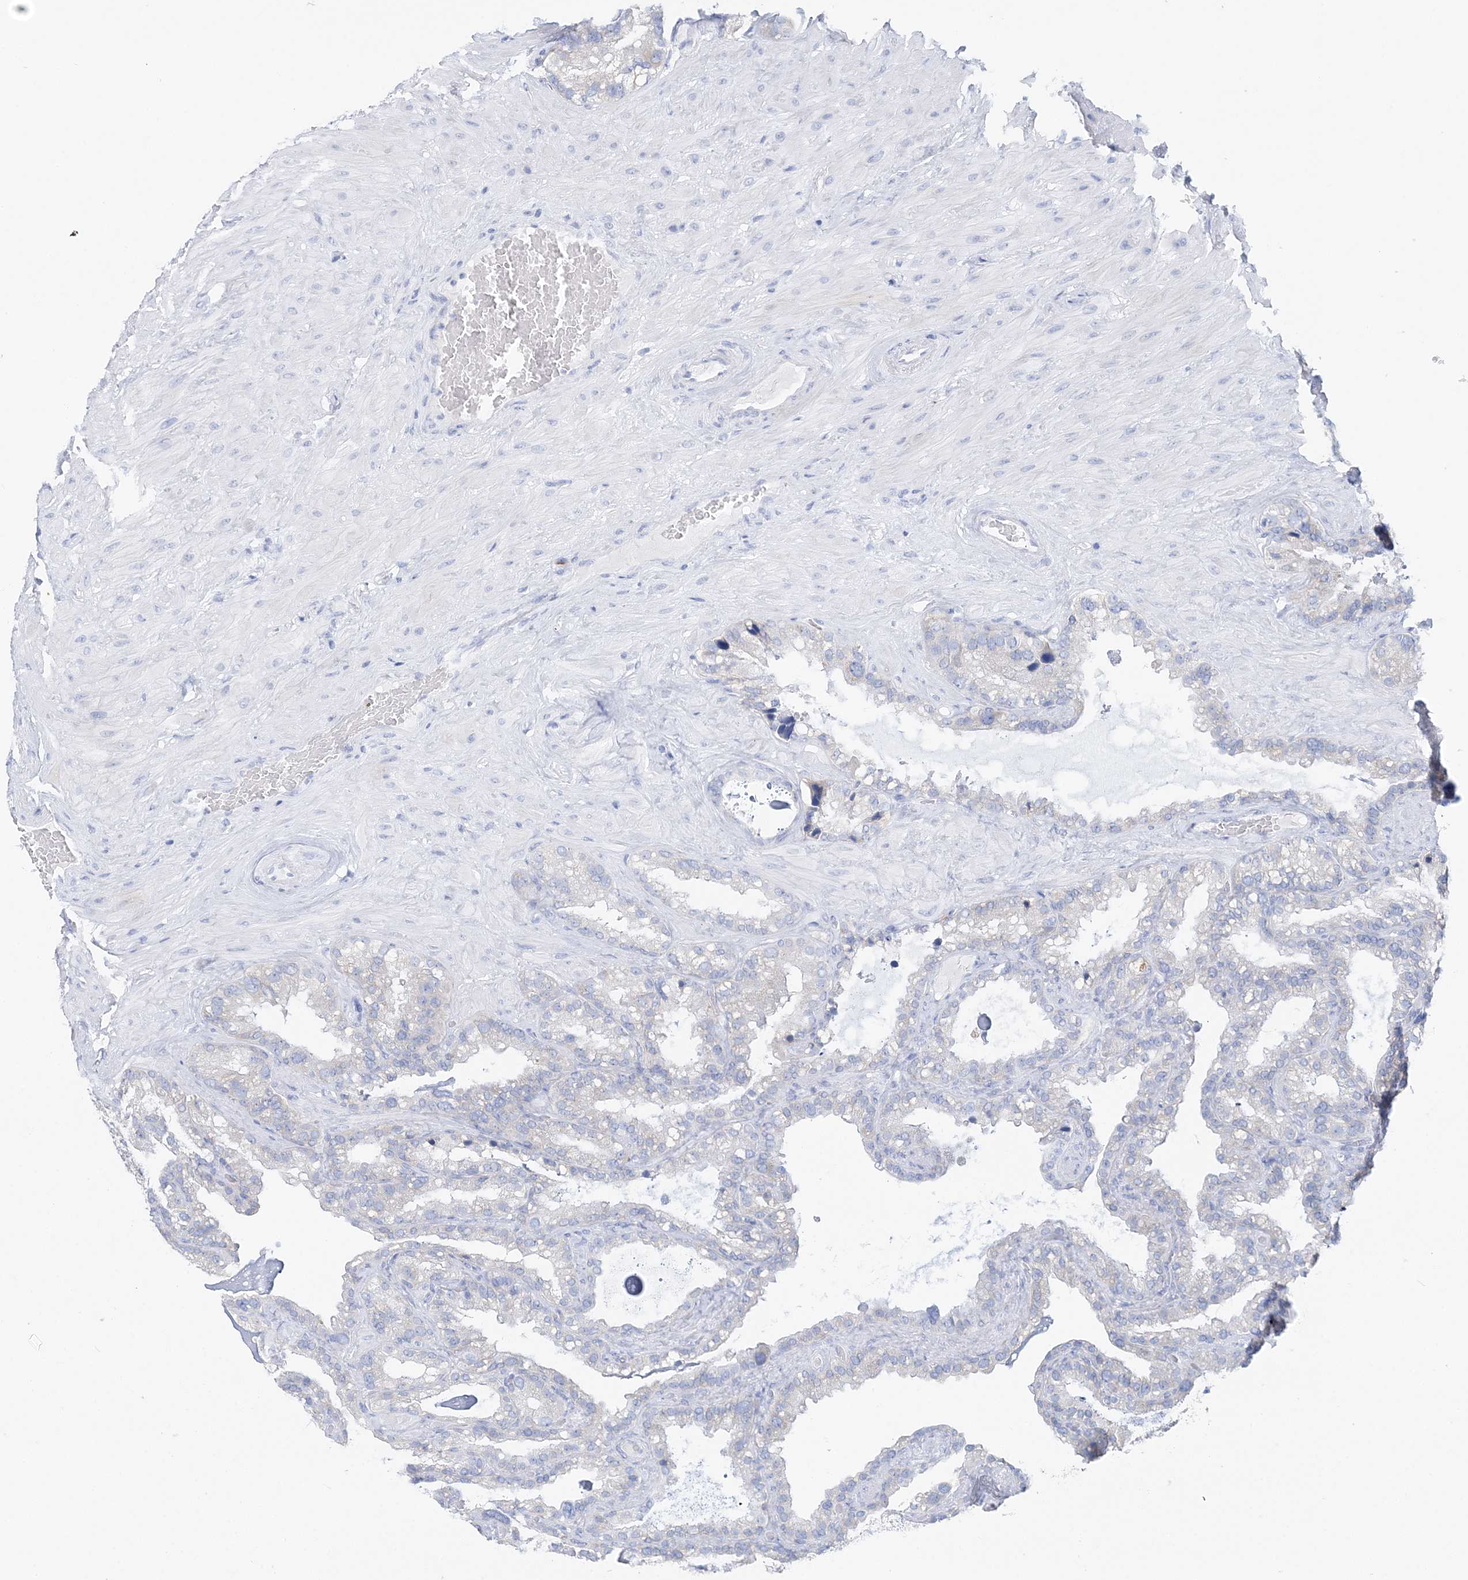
{"staining": {"intensity": "negative", "quantity": "none", "location": "none"}, "tissue": "seminal vesicle", "cell_type": "Glandular cells", "image_type": "normal", "snomed": [{"axis": "morphology", "description": "Normal tissue, NOS"}, {"axis": "topography", "description": "Prostate"}, {"axis": "topography", "description": "Seminal veicle"}], "caption": "Seminal vesicle stained for a protein using immunohistochemistry exhibits no staining glandular cells.", "gene": "SLC5A6", "patient": {"sex": "male", "age": 68}}